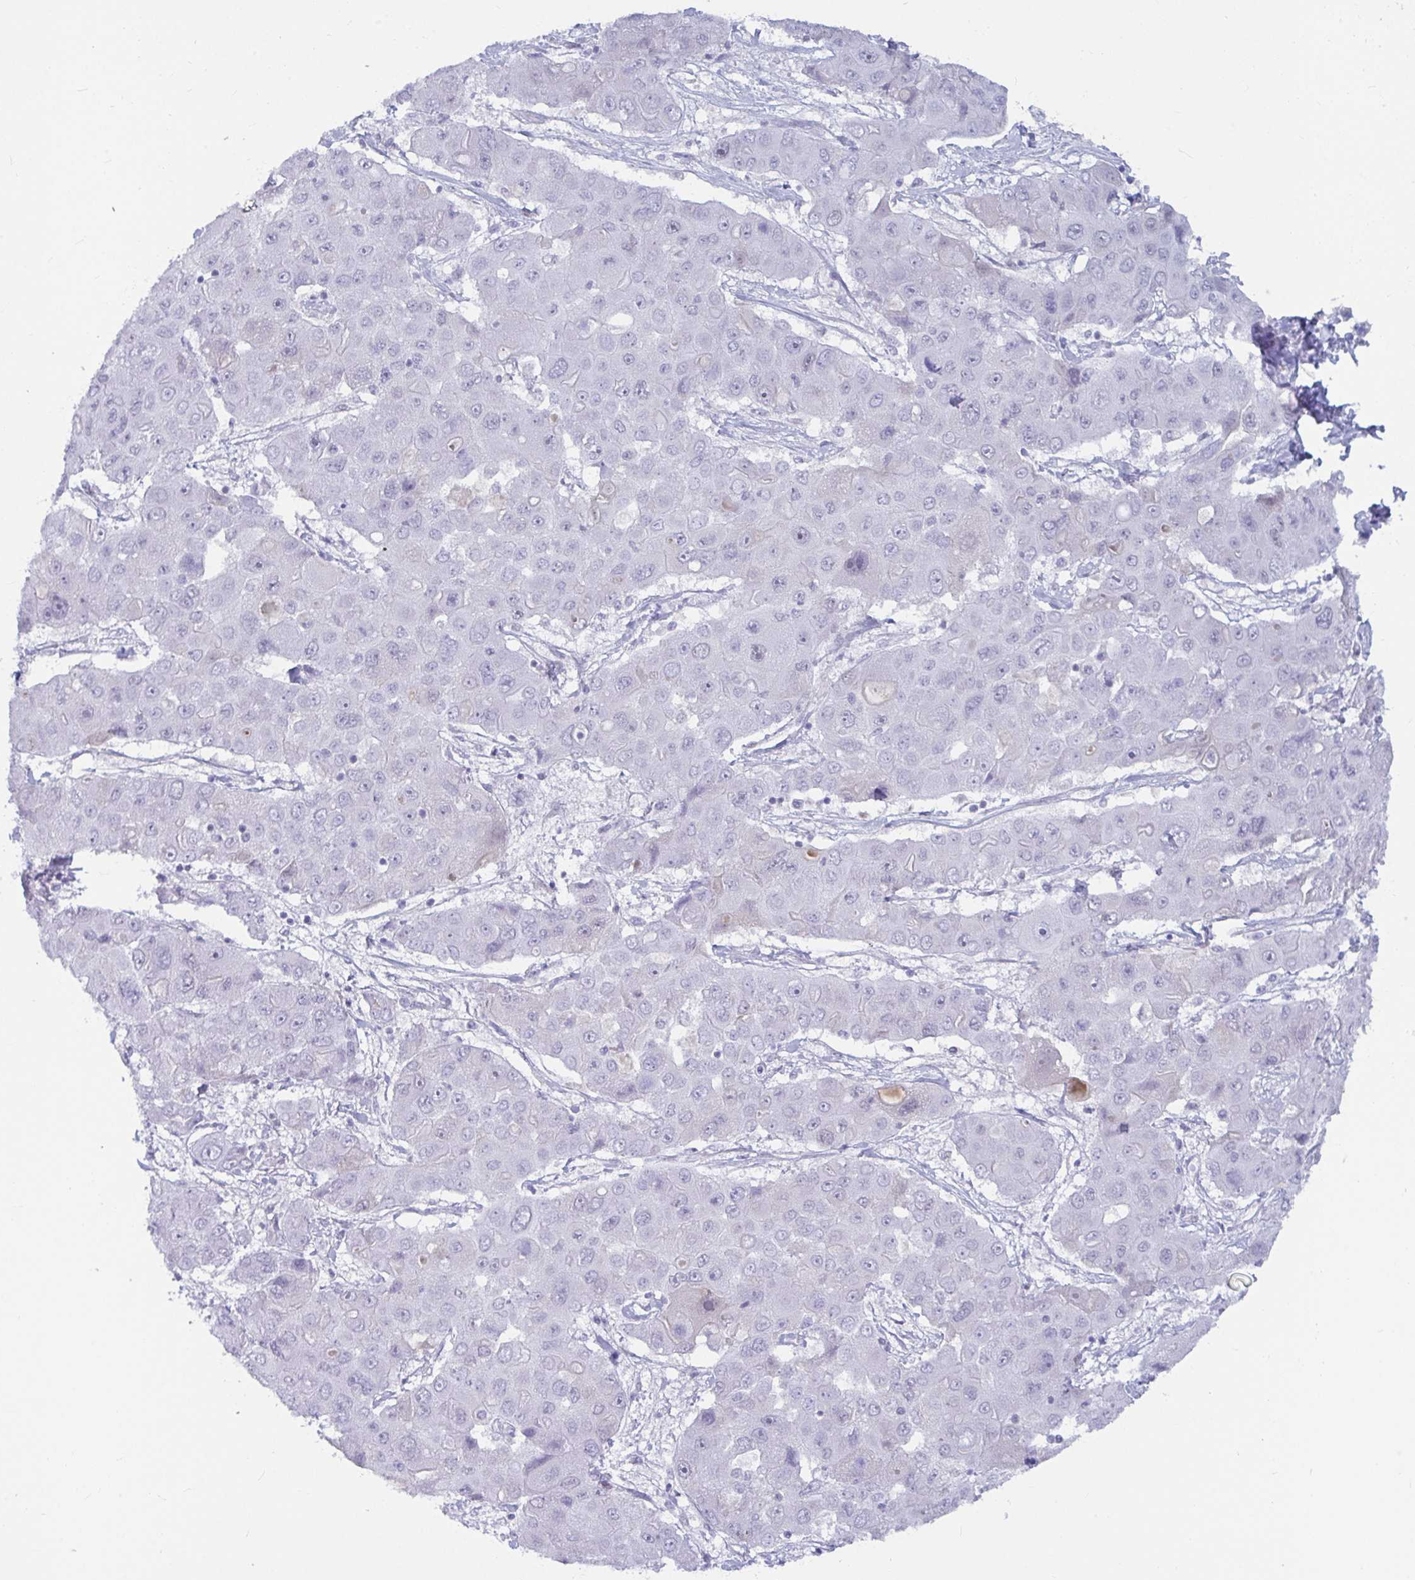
{"staining": {"intensity": "negative", "quantity": "none", "location": "none"}, "tissue": "liver cancer", "cell_type": "Tumor cells", "image_type": "cancer", "snomed": [{"axis": "morphology", "description": "Cholangiocarcinoma"}, {"axis": "topography", "description": "Liver"}], "caption": "The immunohistochemistry micrograph has no significant positivity in tumor cells of liver cholangiocarcinoma tissue.", "gene": "NPY", "patient": {"sex": "male", "age": 67}}